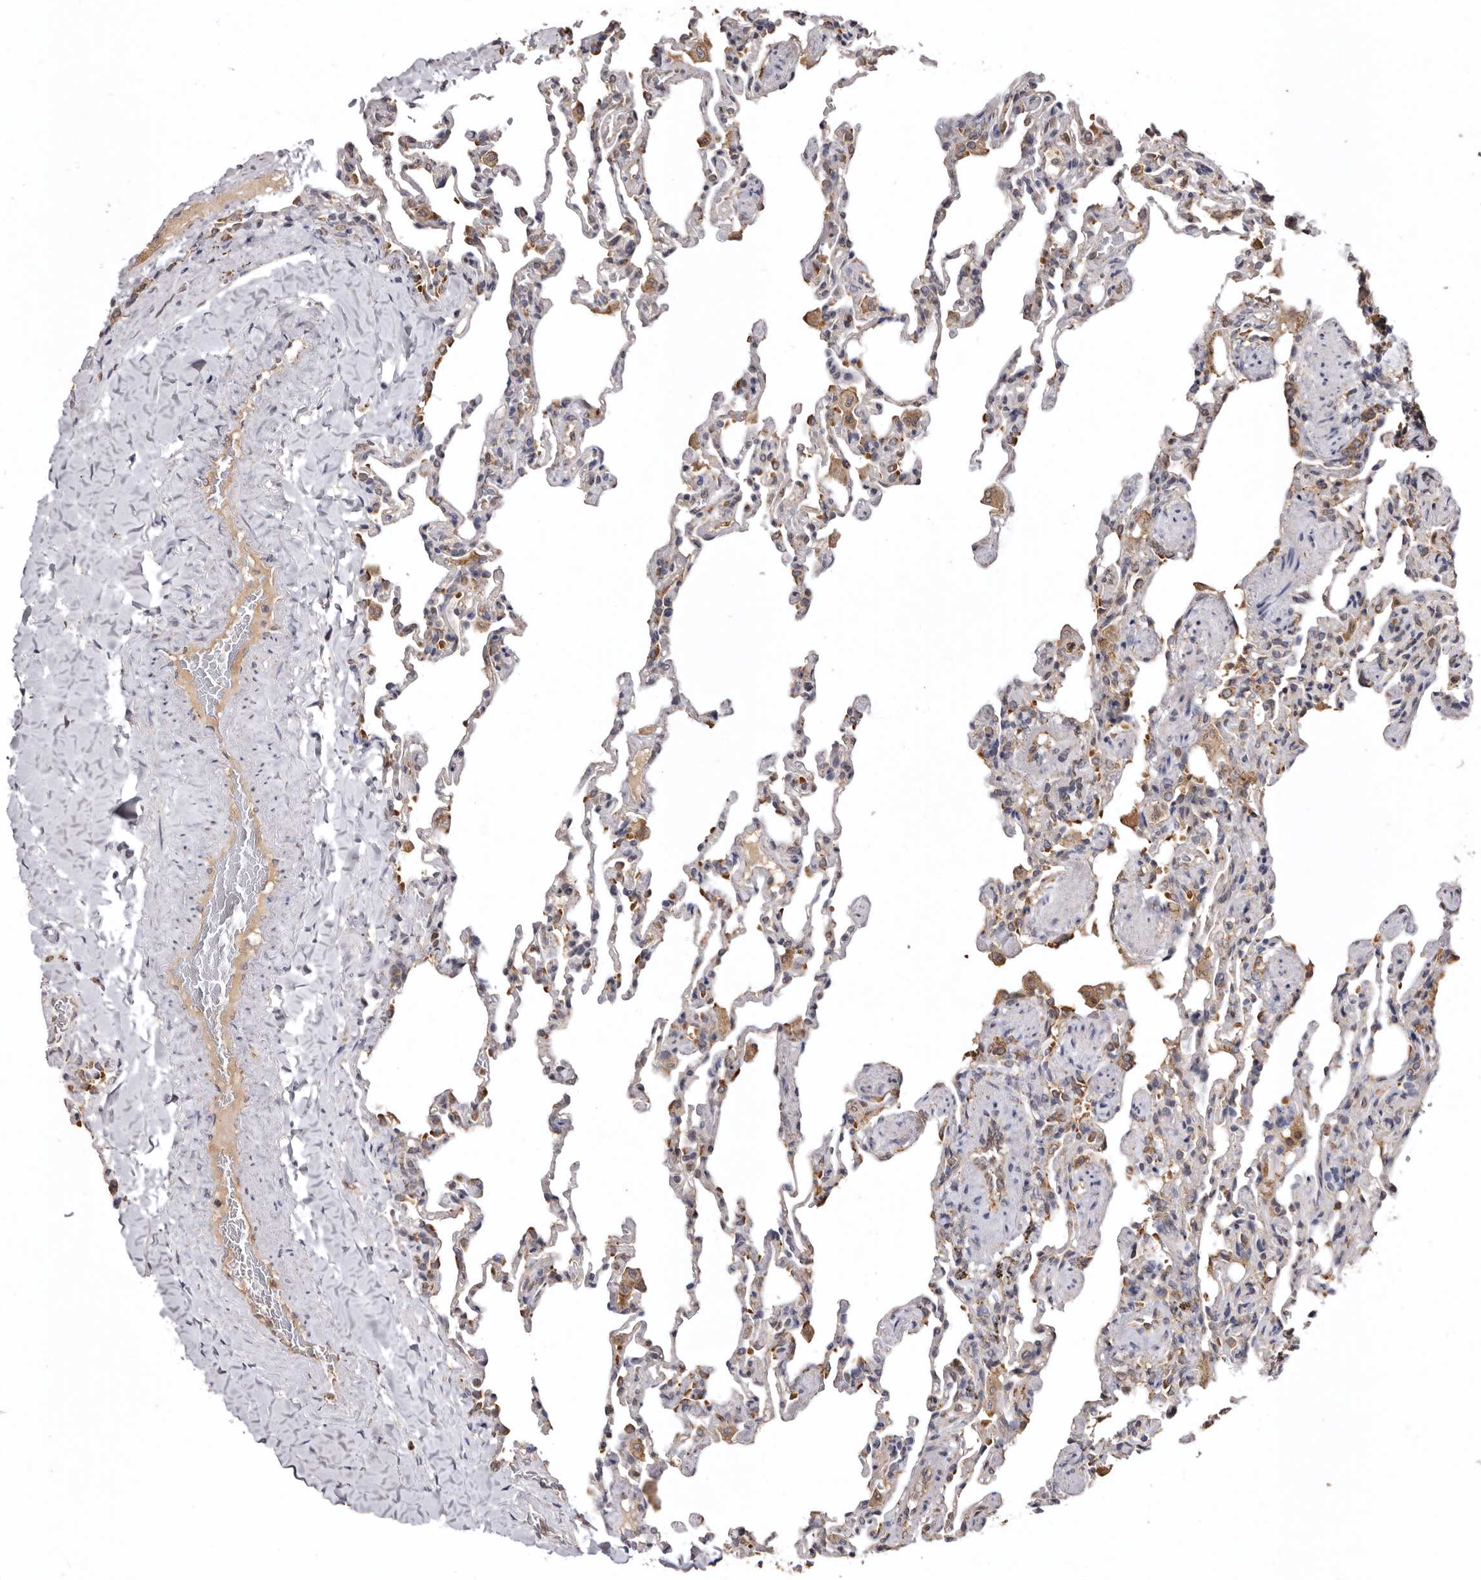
{"staining": {"intensity": "moderate", "quantity": "<25%", "location": "cytoplasmic/membranous"}, "tissue": "lung", "cell_type": "Alveolar cells", "image_type": "normal", "snomed": [{"axis": "morphology", "description": "Normal tissue, NOS"}, {"axis": "topography", "description": "Lung"}], "caption": "Immunohistochemistry (IHC) histopathology image of unremarkable human lung stained for a protein (brown), which reveals low levels of moderate cytoplasmic/membranous positivity in approximately <25% of alveolar cells.", "gene": "INKA2", "patient": {"sex": "male", "age": 20}}